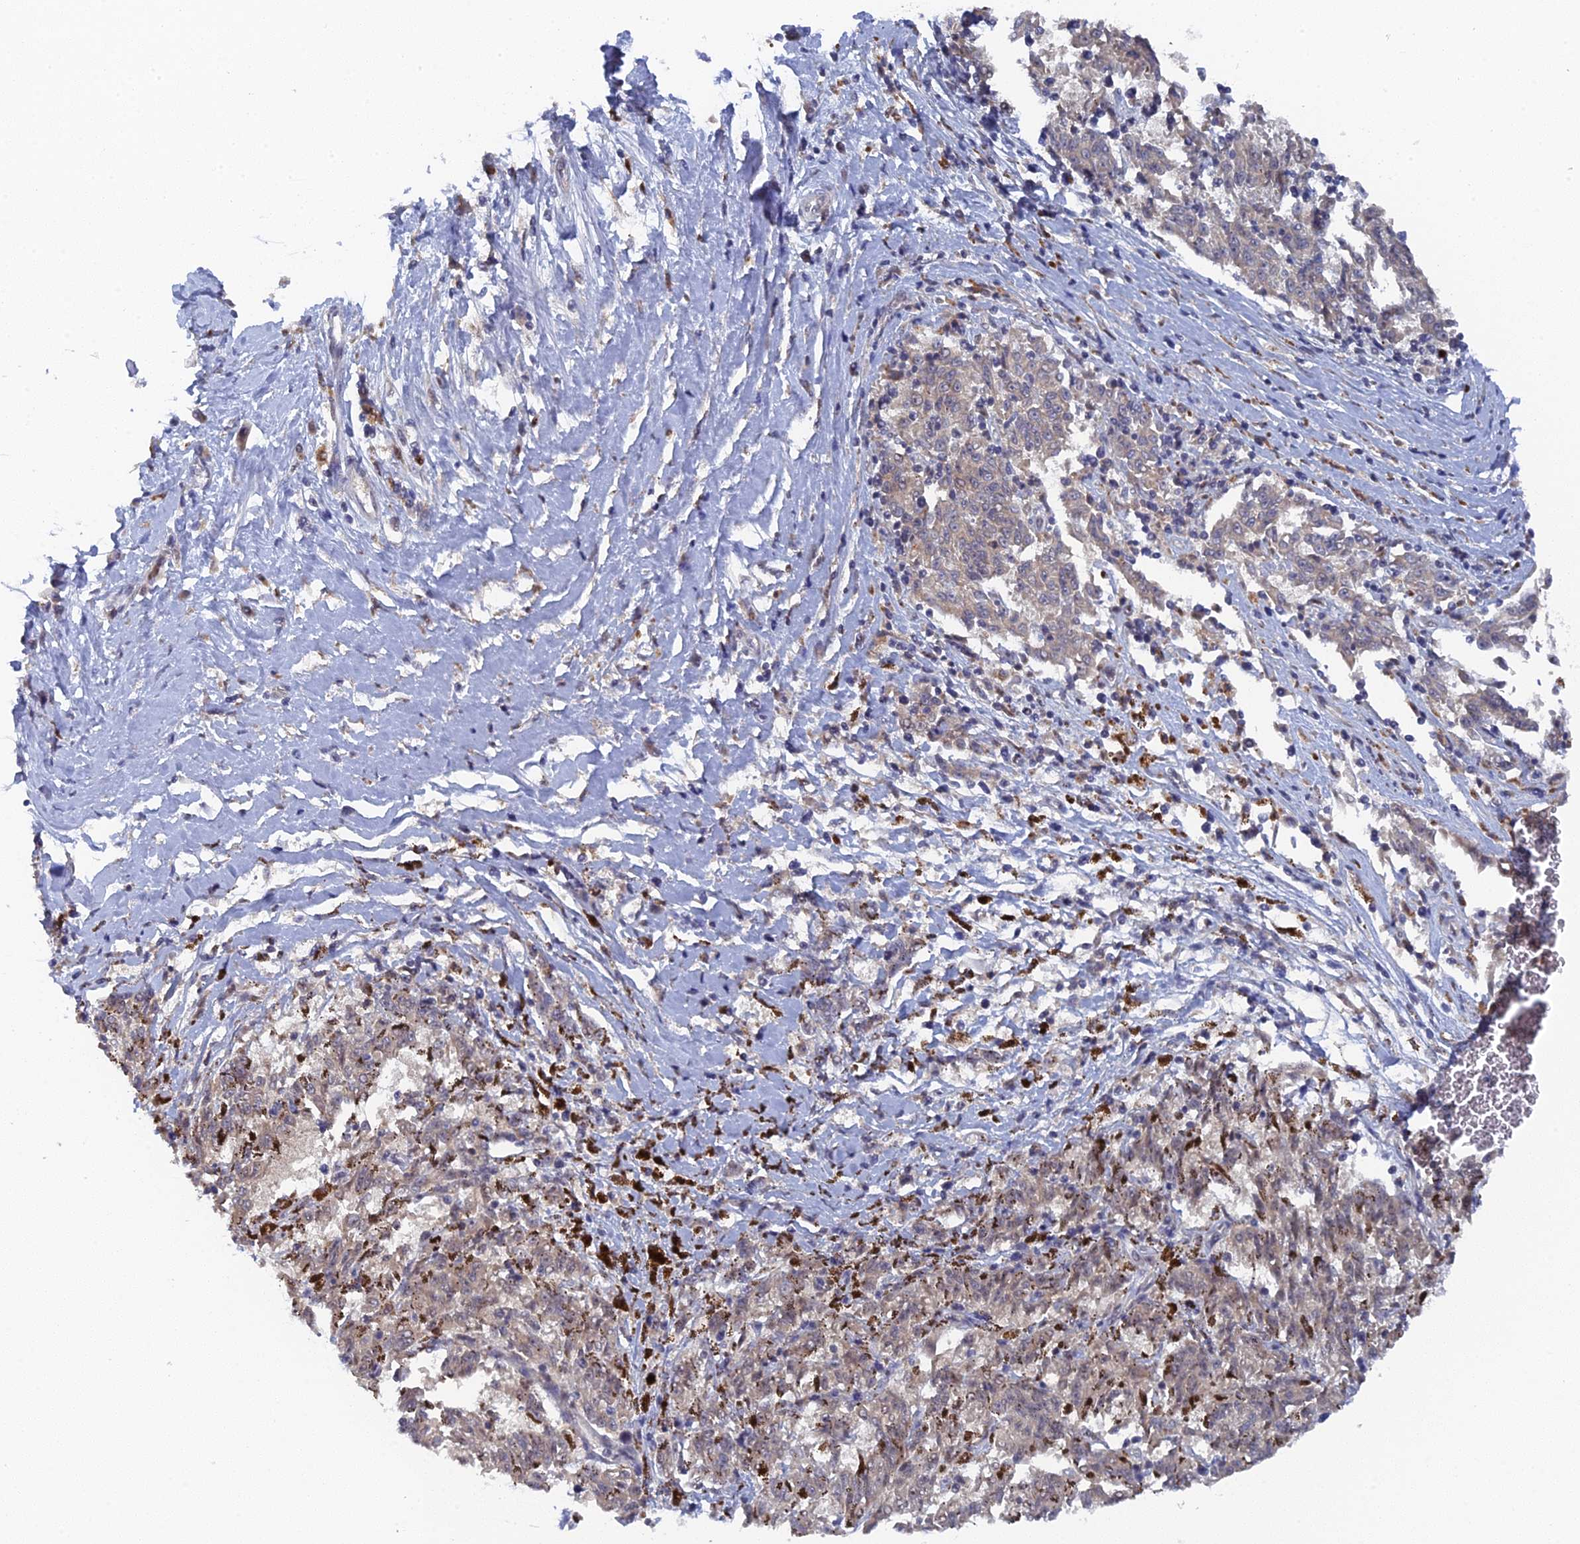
{"staining": {"intensity": "negative", "quantity": "none", "location": "none"}, "tissue": "melanoma", "cell_type": "Tumor cells", "image_type": "cancer", "snomed": [{"axis": "morphology", "description": "Malignant melanoma, NOS"}, {"axis": "topography", "description": "Skin"}], "caption": "The image exhibits no significant positivity in tumor cells of malignant melanoma.", "gene": "MIGA2", "patient": {"sex": "female", "age": 72}}